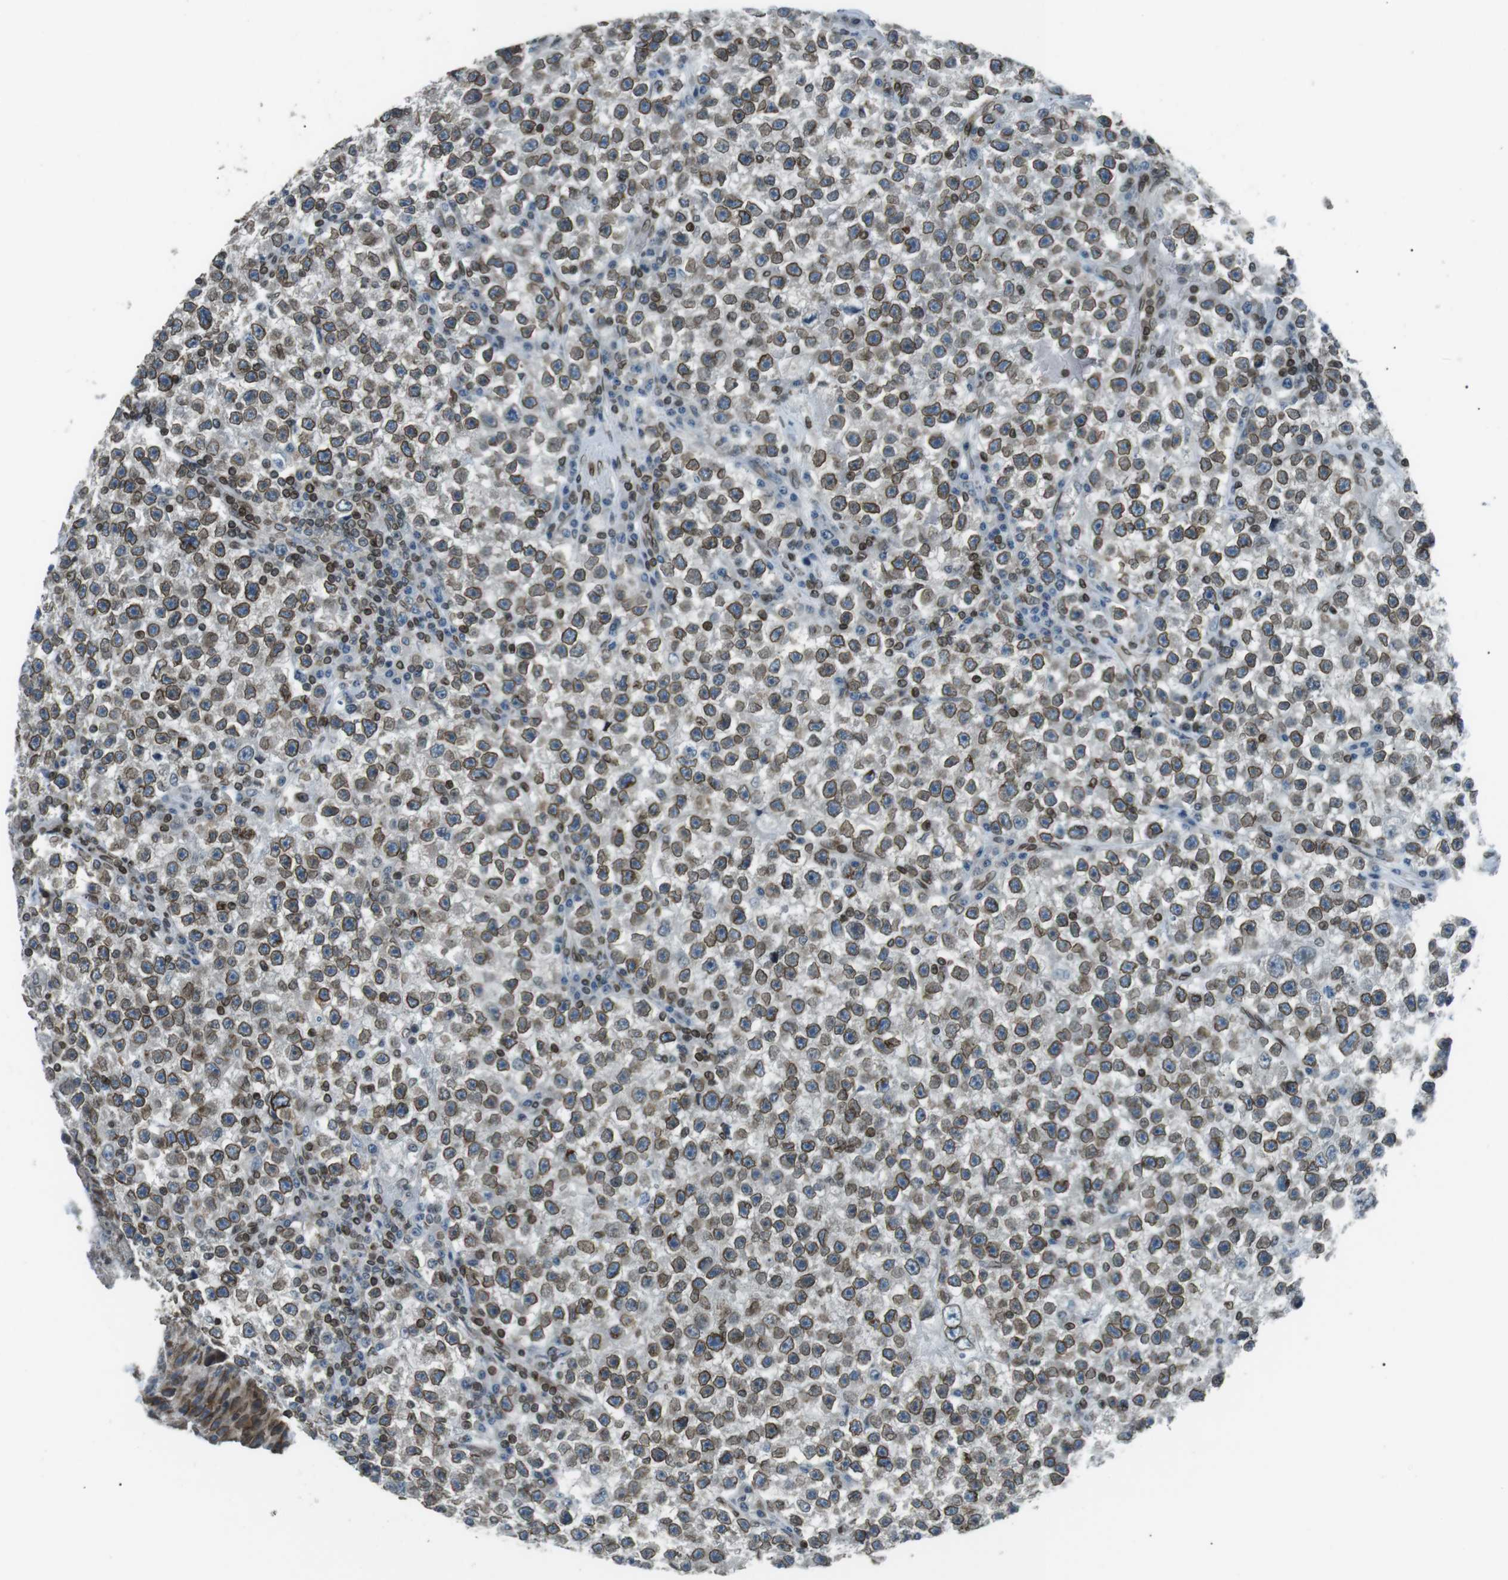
{"staining": {"intensity": "moderate", "quantity": ">75%", "location": "cytoplasmic/membranous,nuclear"}, "tissue": "testis cancer", "cell_type": "Tumor cells", "image_type": "cancer", "snomed": [{"axis": "morphology", "description": "Seminoma, NOS"}, {"axis": "topography", "description": "Testis"}], "caption": "Testis seminoma stained for a protein displays moderate cytoplasmic/membranous and nuclear positivity in tumor cells.", "gene": "TMX4", "patient": {"sex": "male", "age": 22}}